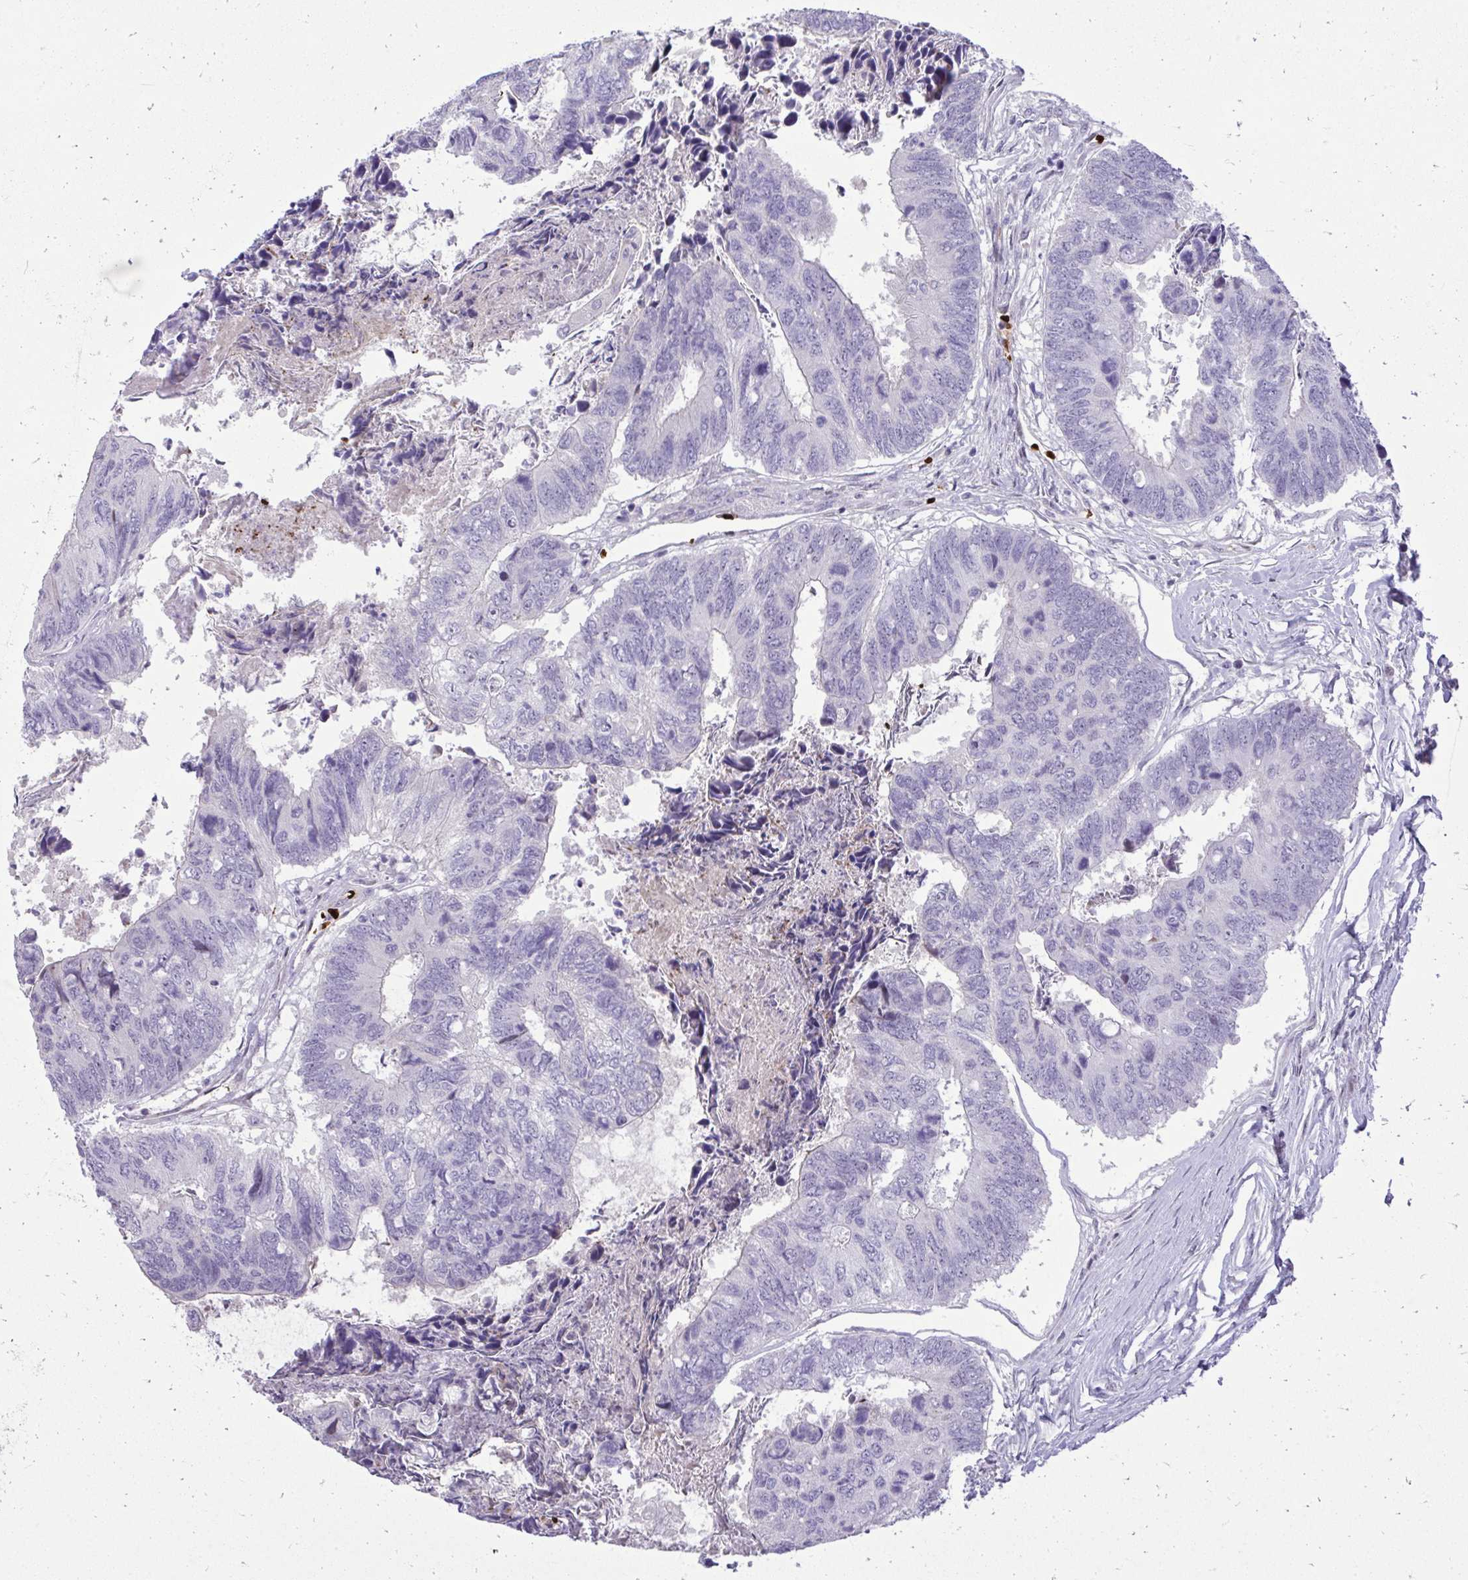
{"staining": {"intensity": "negative", "quantity": "none", "location": "none"}, "tissue": "colorectal cancer", "cell_type": "Tumor cells", "image_type": "cancer", "snomed": [{"axis": "morphology", "description": "Adenocarcinoma, NOS"}, {"axis": "topography", "description": "Colon"}], "caption": "DAB (3,3'-diaminobenzidine) immunohistochemical staining of colorectal cancer displays no significant positivity in tumor cells.", "gene": "DLX4", "patient": {"sex": "female", "age": 67}}